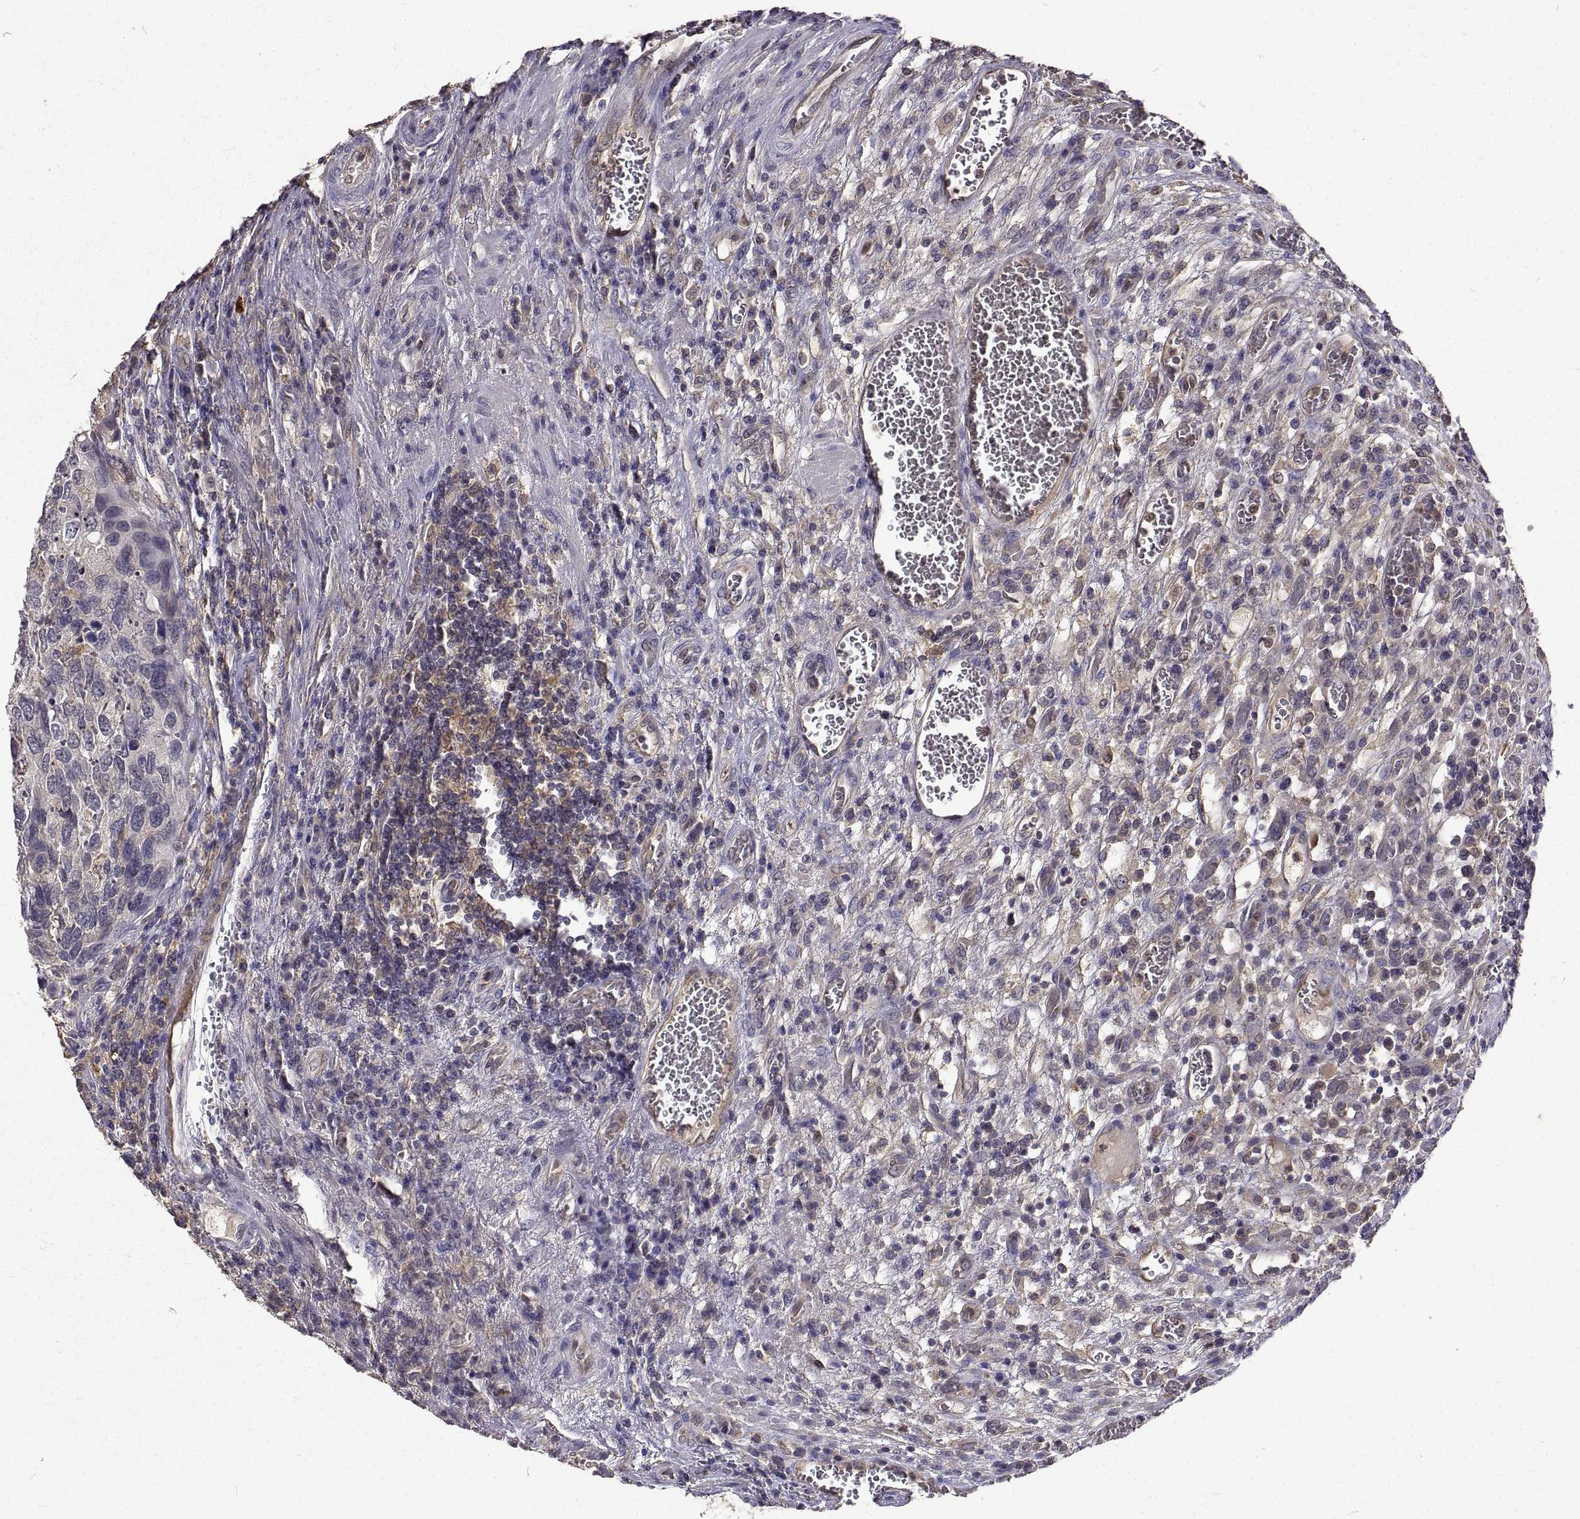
{"staining": {"intensity": "negative", "quantity": "none", "location": "none"}, "tissue": "urothelial cancer", "cell_type": "Tumor cells", "image_type": "cancer", "snomed": [{"axis": "morphology", "description": "Urothelial carcinoma, High grade"}, {"axis": "topography", "description": "Urinary bladder"}], "caption": "There is no significant expression in tumor cells of urothelial cancer. (Stains: DAB (3,3'-diaminobenzidine) immunohistochemistry with hematoxylin counter stain, Microscopy: brightfield microscopy at high magnification).", "gene": "PEA15", "patient": {"sex": "male", "age": 60}}